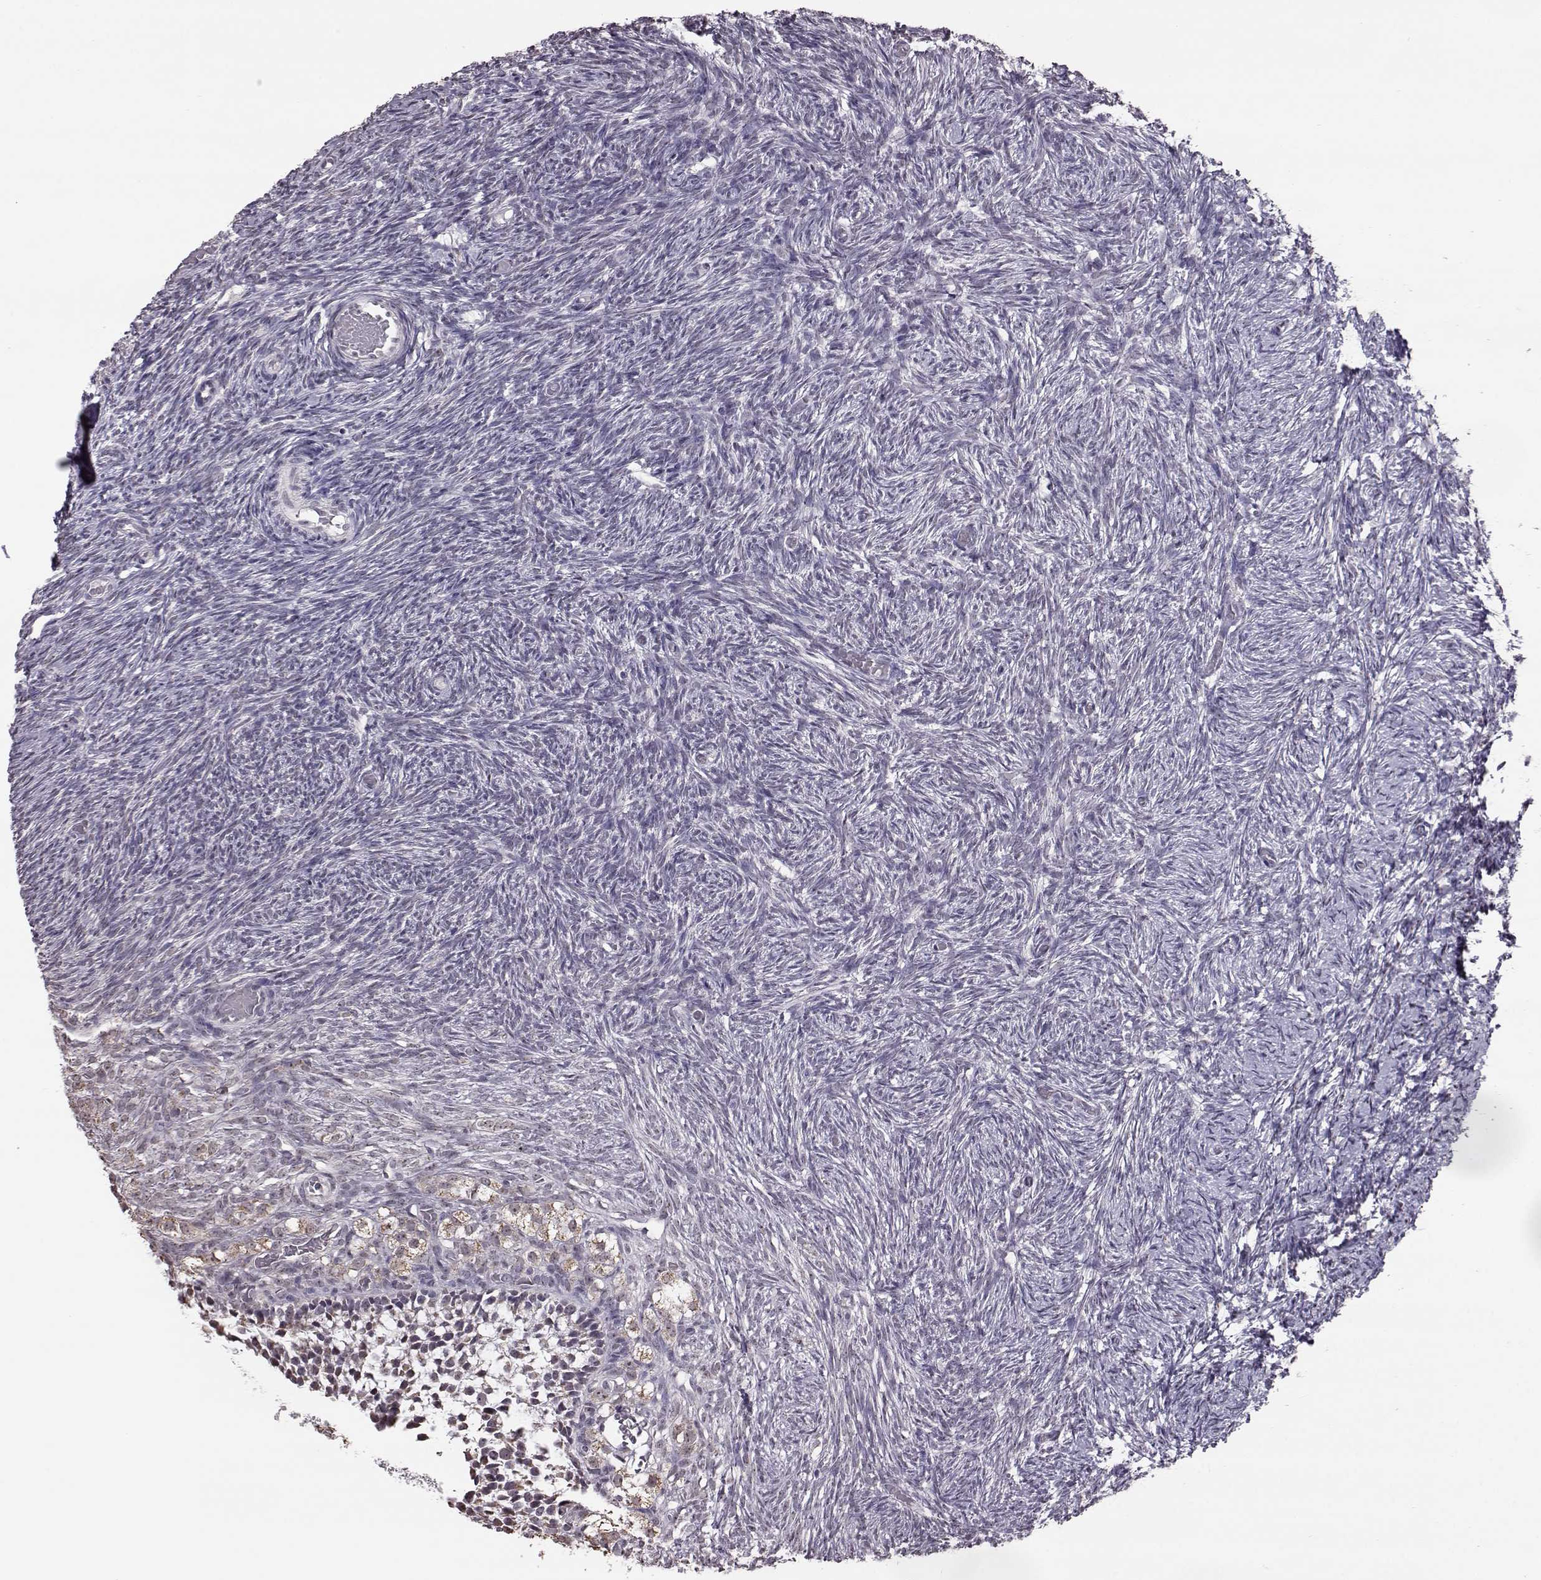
{"staining": {"intensity": "weak", "quantity": "<25%", "location": "cytoplasmic/membranous"}, "tissue": "ovary", "cell_type": "Follicle cells", "image_type": "normal", "snomed": [{"axis": "morphology", "description": "Normal tissue, NOS"}, {"axis": "topography", "description": "Ovary"}], "caption": "Follicle cells show no significant expression in normal ovary. Brightfield microscopy of immunohistochemistry (IHC) stained with DAB (brown) and hematoxylin (blue), captured at high magnification.", "gene": "ALDH3A1", "patient": {"sex": "female", "age": 39}}